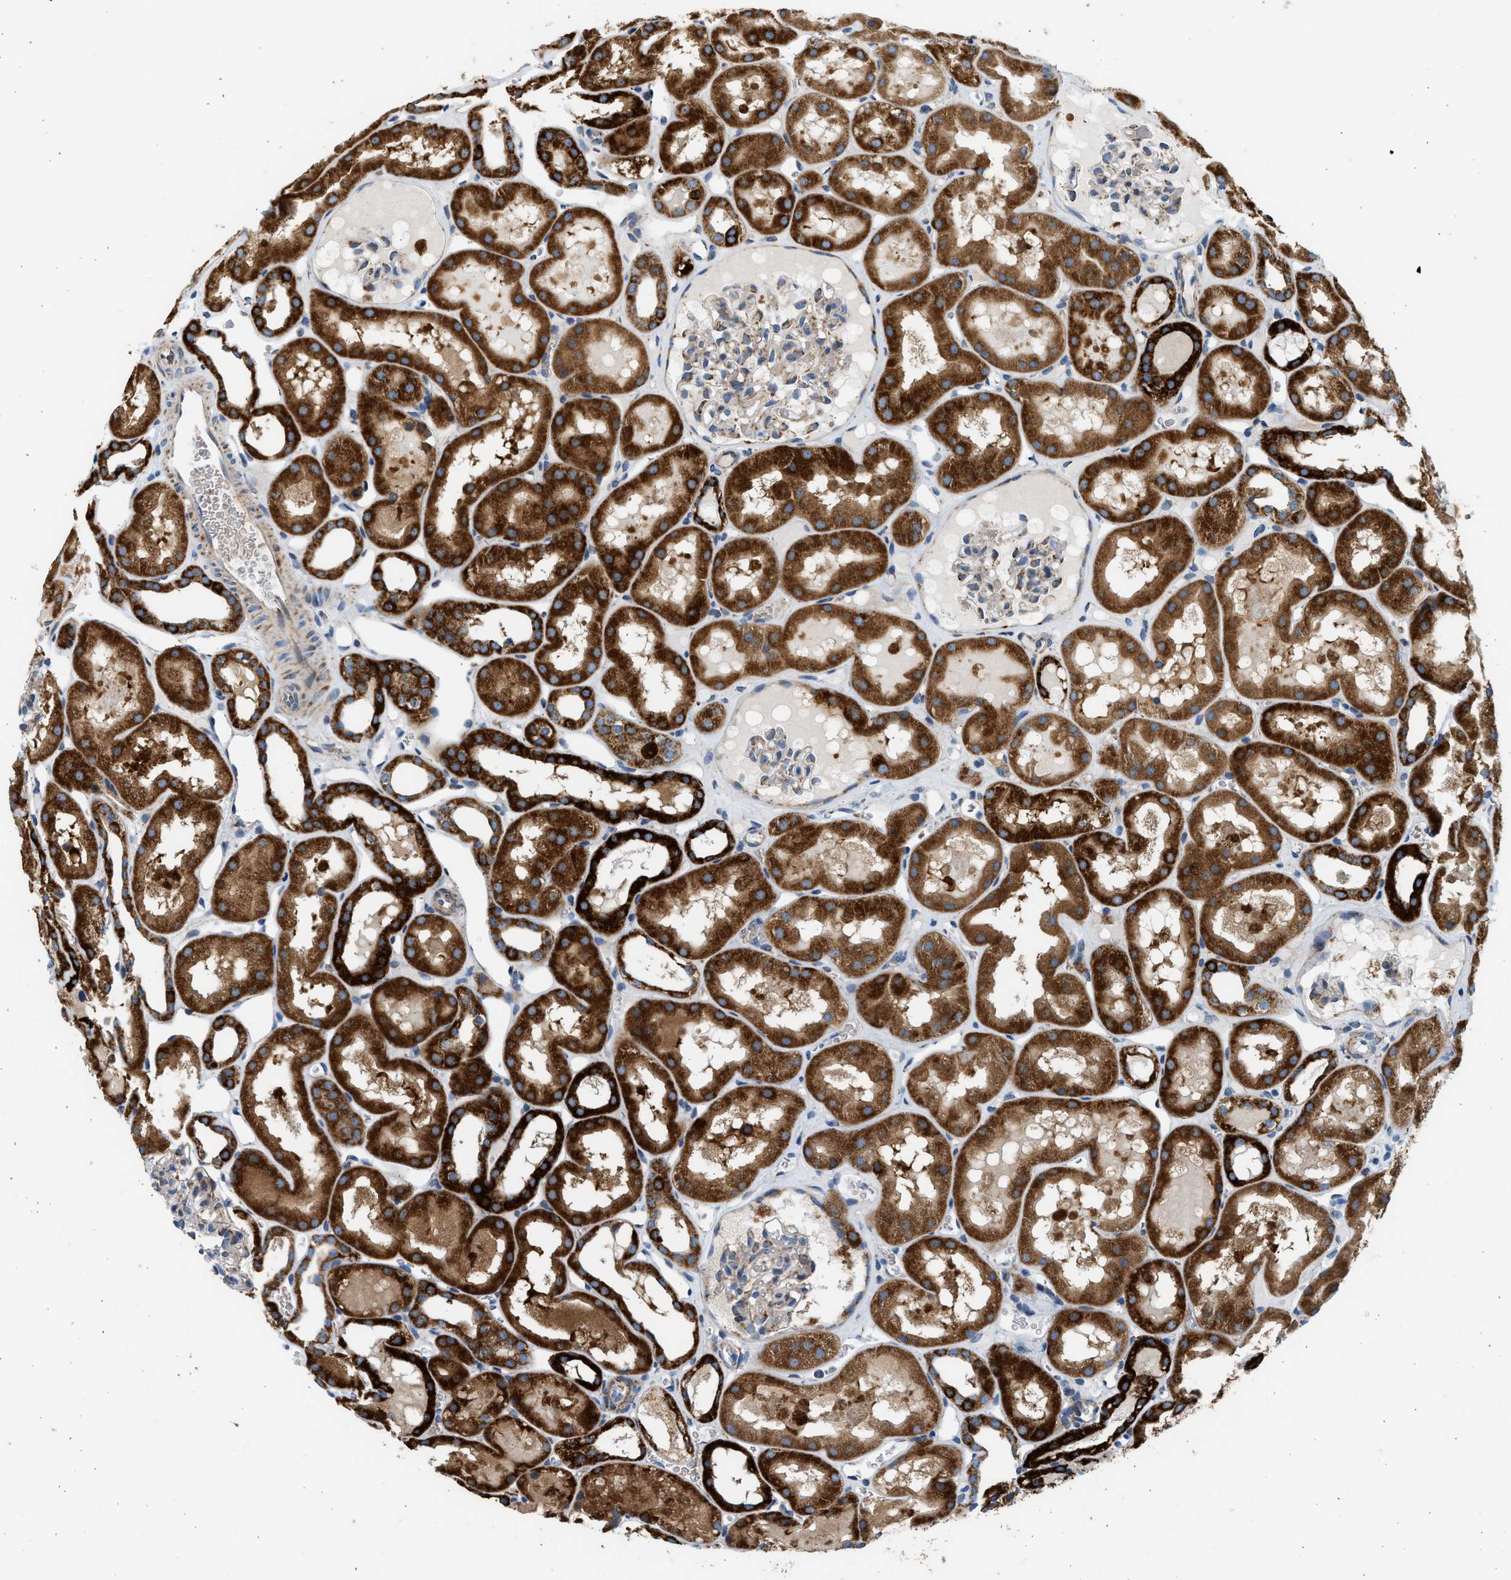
{"staining": {"intensity": "moderate", "quantity": "25%-75%", "location": "cytoplasmic/membranous"}, "tissue": "kidney", "cell_type": "Cells in glomeruli", "image_type": "normal", "snomed": [{"axis": "morphology", "description": "Normal tissue, NOS"}, {"axis": "topography", "description": "Kidney"}, {"axis": "topography", "description": "Urinary bladder"}], "caption": "Kidney stained with DAB immunohistochemistry displays medium levels of moderate cytoplasmic/membranous staining in approximately 25%-75% of cells in glomeruli. (DAB (3,3'-diaminobenzidine) IHC with brightfield microscopy, high magnification).", "gene": "KCNMB3", "patient": {"sex": "male", "age": 16}}